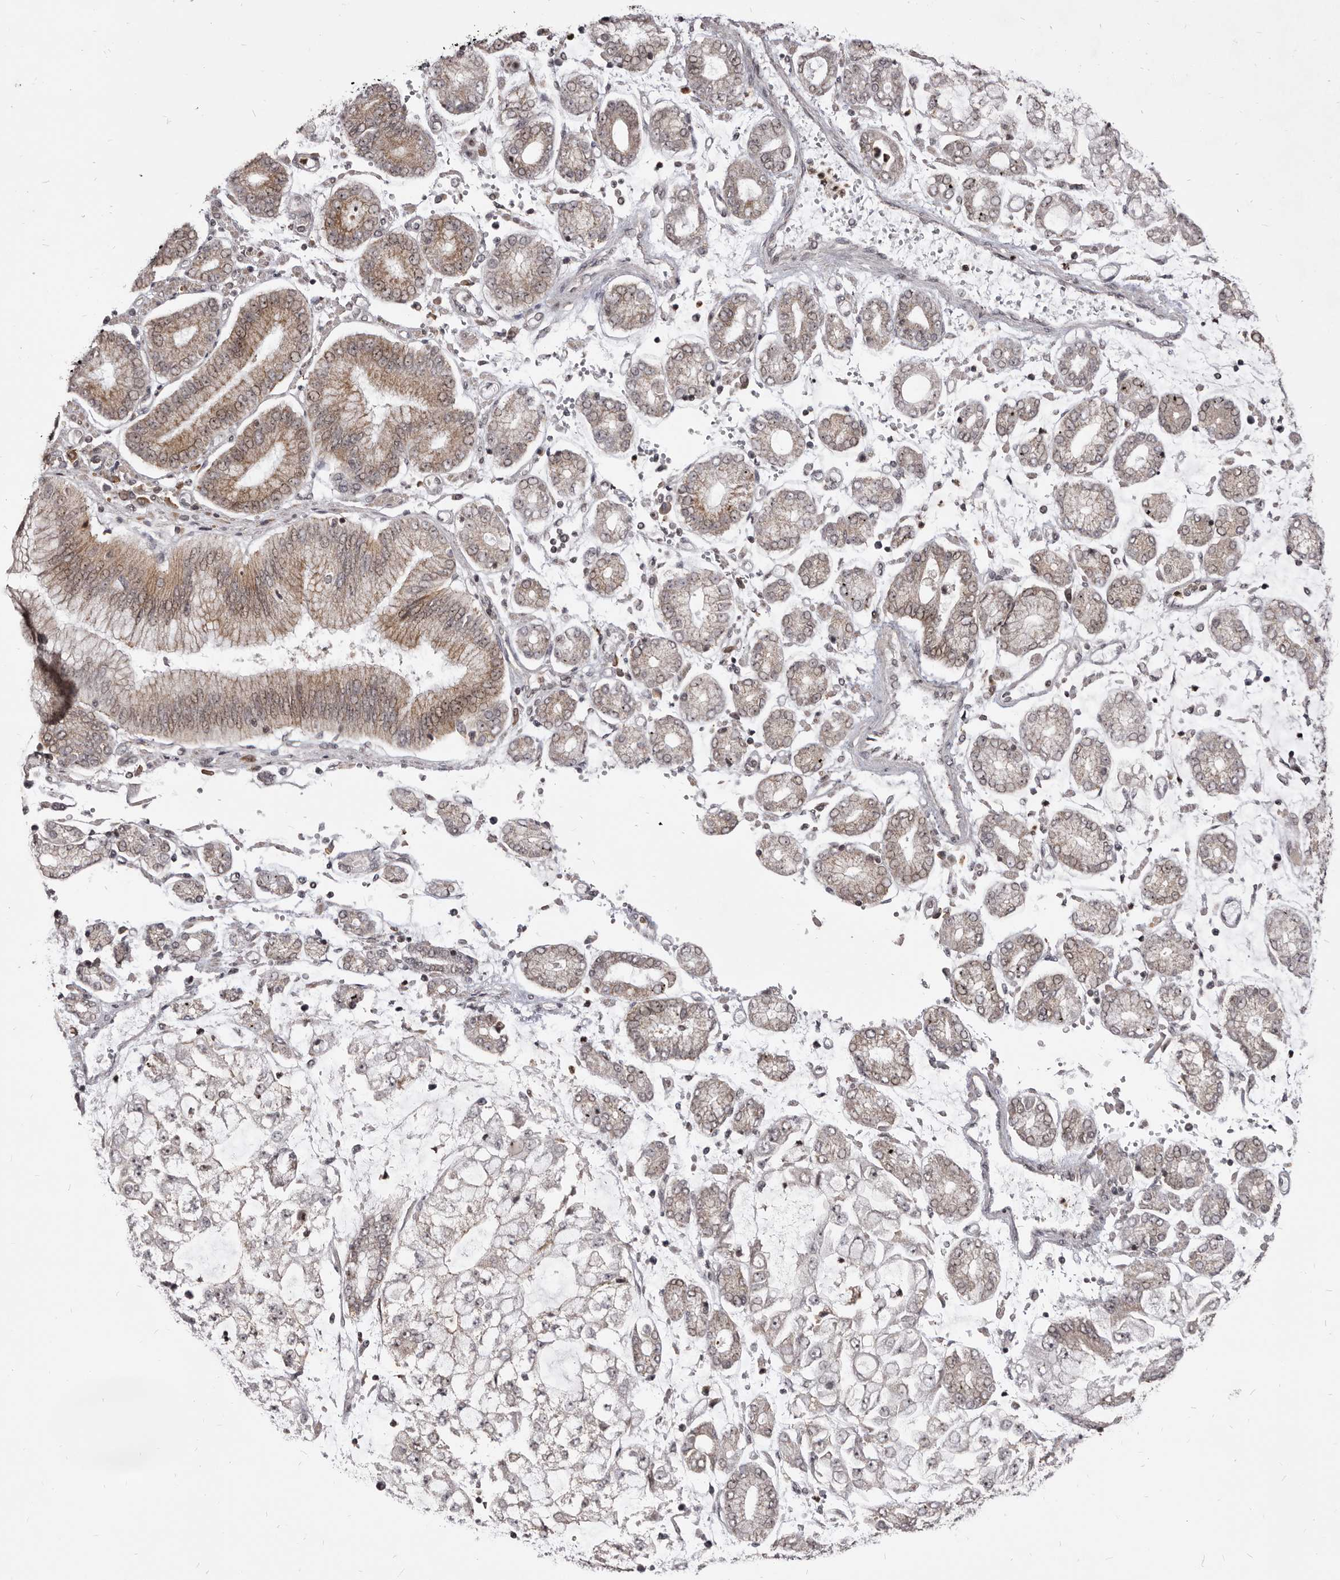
{"staining": {"intensity": "weak", "quantity": "<25%", "location": "cytoplasmic/membranous,nuclear"}, "tissue": "stomach cancer", "cell_type": "Tumor cells", "image_type": "cancer", "snomed": [{"axis": "morphology", "description": "Adenocarcinoma, NOS"}, {"axis": "topography", "description": "Stomach"}], "caption": "Immunohistochemistry histopathology image of neoplastic tissue: adenocarcinoma (stomach) stained with DAB reveals no significant protein staining in tumor cells.", "gene": "THUMPD1", "patient": {"sex": "male", "age": 76}}